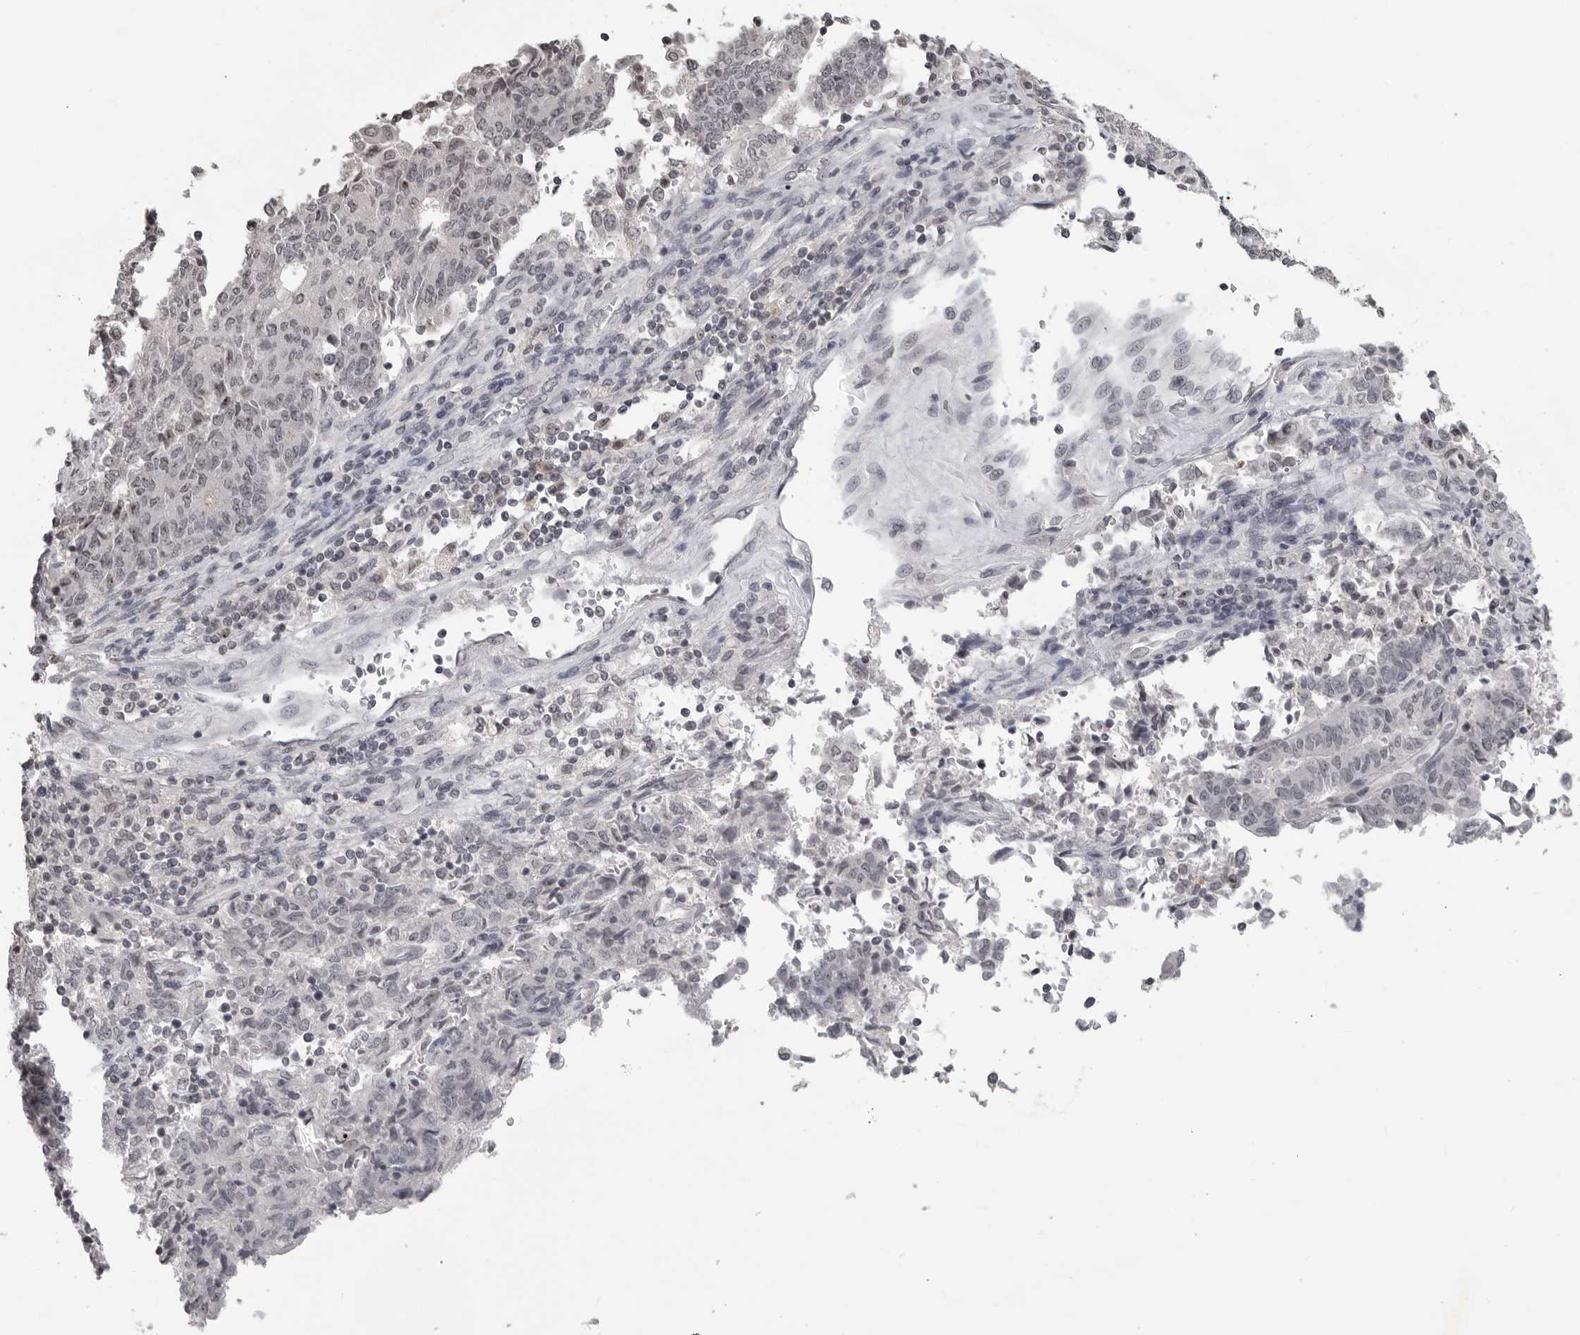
{"staining": {"intensity": "negative", "quantity": "none", "location": "none"}, "tissue": "endometrial cancer", "cell_type": "Tumor cells", "image_type": "cancer", "snomed": [{"axis": "morphology", "description": "Adenocarcinoma, NOS"}, {"axis": "topography", "description": "Endometrium"}], "caption": "High power microscopy histopathology image of an immunohistochemistry (IHC) histopathology image of endometrial adenocarcinoma, revealing no significant positivity in tumor cells.", "gene": "DDX54", "patient": {"sex": "female", "age": 80}}